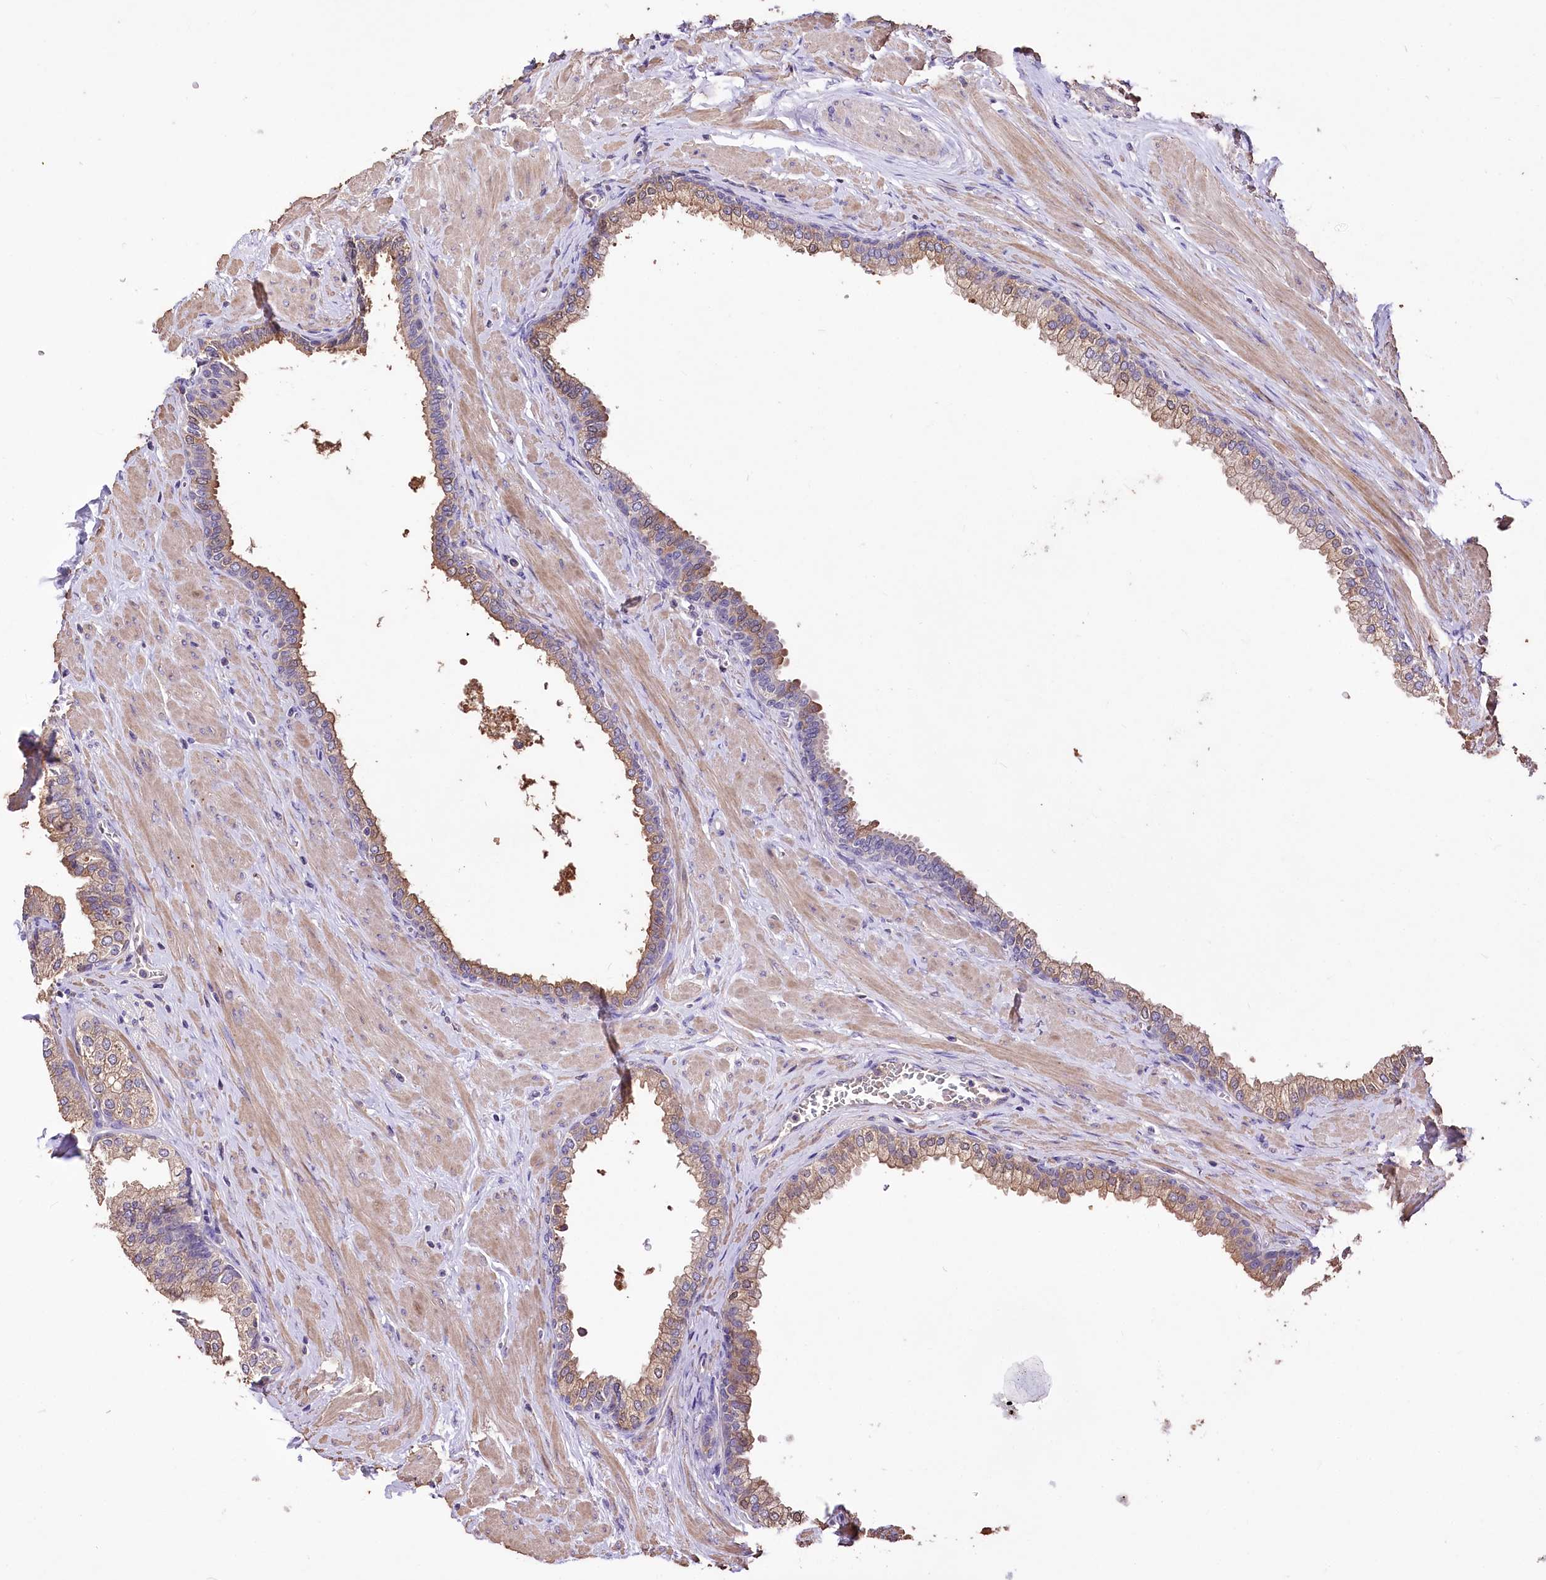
{"staining": {"intensity": "moderate", "quantity": ">75%", "location": "cytoplasmic/membranous"}, "tissue": "prostate", "cell_type": "Glandular cells", "image_type": "normal", "snomed": [{"axis": "morphology", "description": "Normal tissue, NOS"}, {"axis": "morphology", "description": "Urothelial carcinoma, Low grade"}, {"axis": "topography", "description": "Urinary bladder"}, {"axis": "topography", "description": "Prostate"}], "caption": "High-power microscopy captured an immunohistochemistry micrograph of normal prostate, revealing moderate cytoplasmic/membranous positivity in approximately >75% of glandular cells.", "gene": "PCYOX1L", "patient": {"sex": "male", "age": 60}}